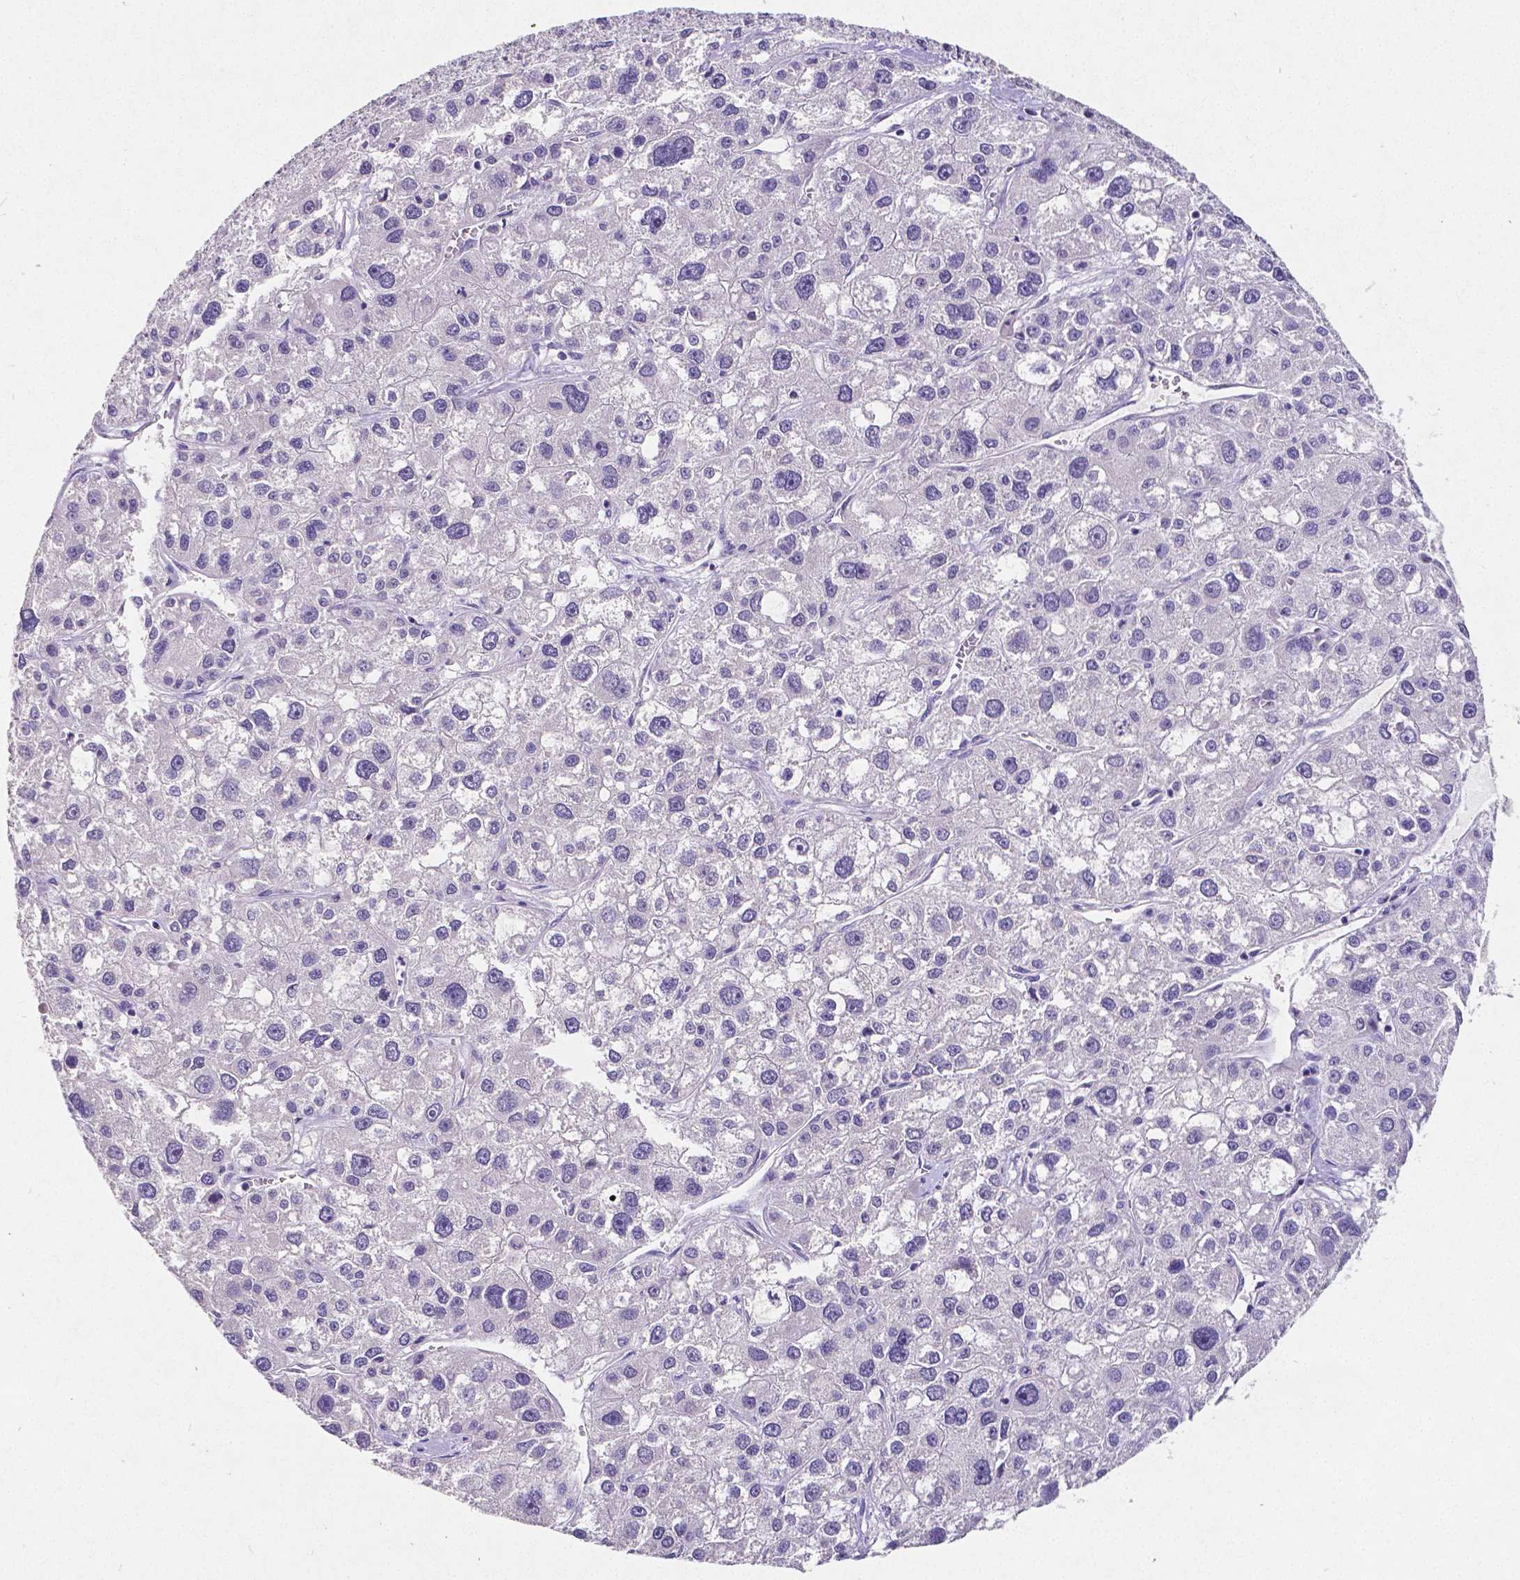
{"staining": {"intensity": "negative", "quantity": "none", "location": "none"}, "tissue": "liver cancer", "cell_type": "Tumor cells", "image_type": "cancer", "snomed": [{"axis": "morphology", "description": "Carcinoma, Hepatocellular, NOS"}, {"axis": "topography", "description": "Liver"}], "caption": "Immunohistochemistry (IHC) micrograph of hepatocellular carcinoma (liver) stained for a protein (brown), which exhibits no positivity in tumor cells. Nuclei are stained in blue.", "gene": "SATB2", "patient": {"sex": "male", "age": 73}}